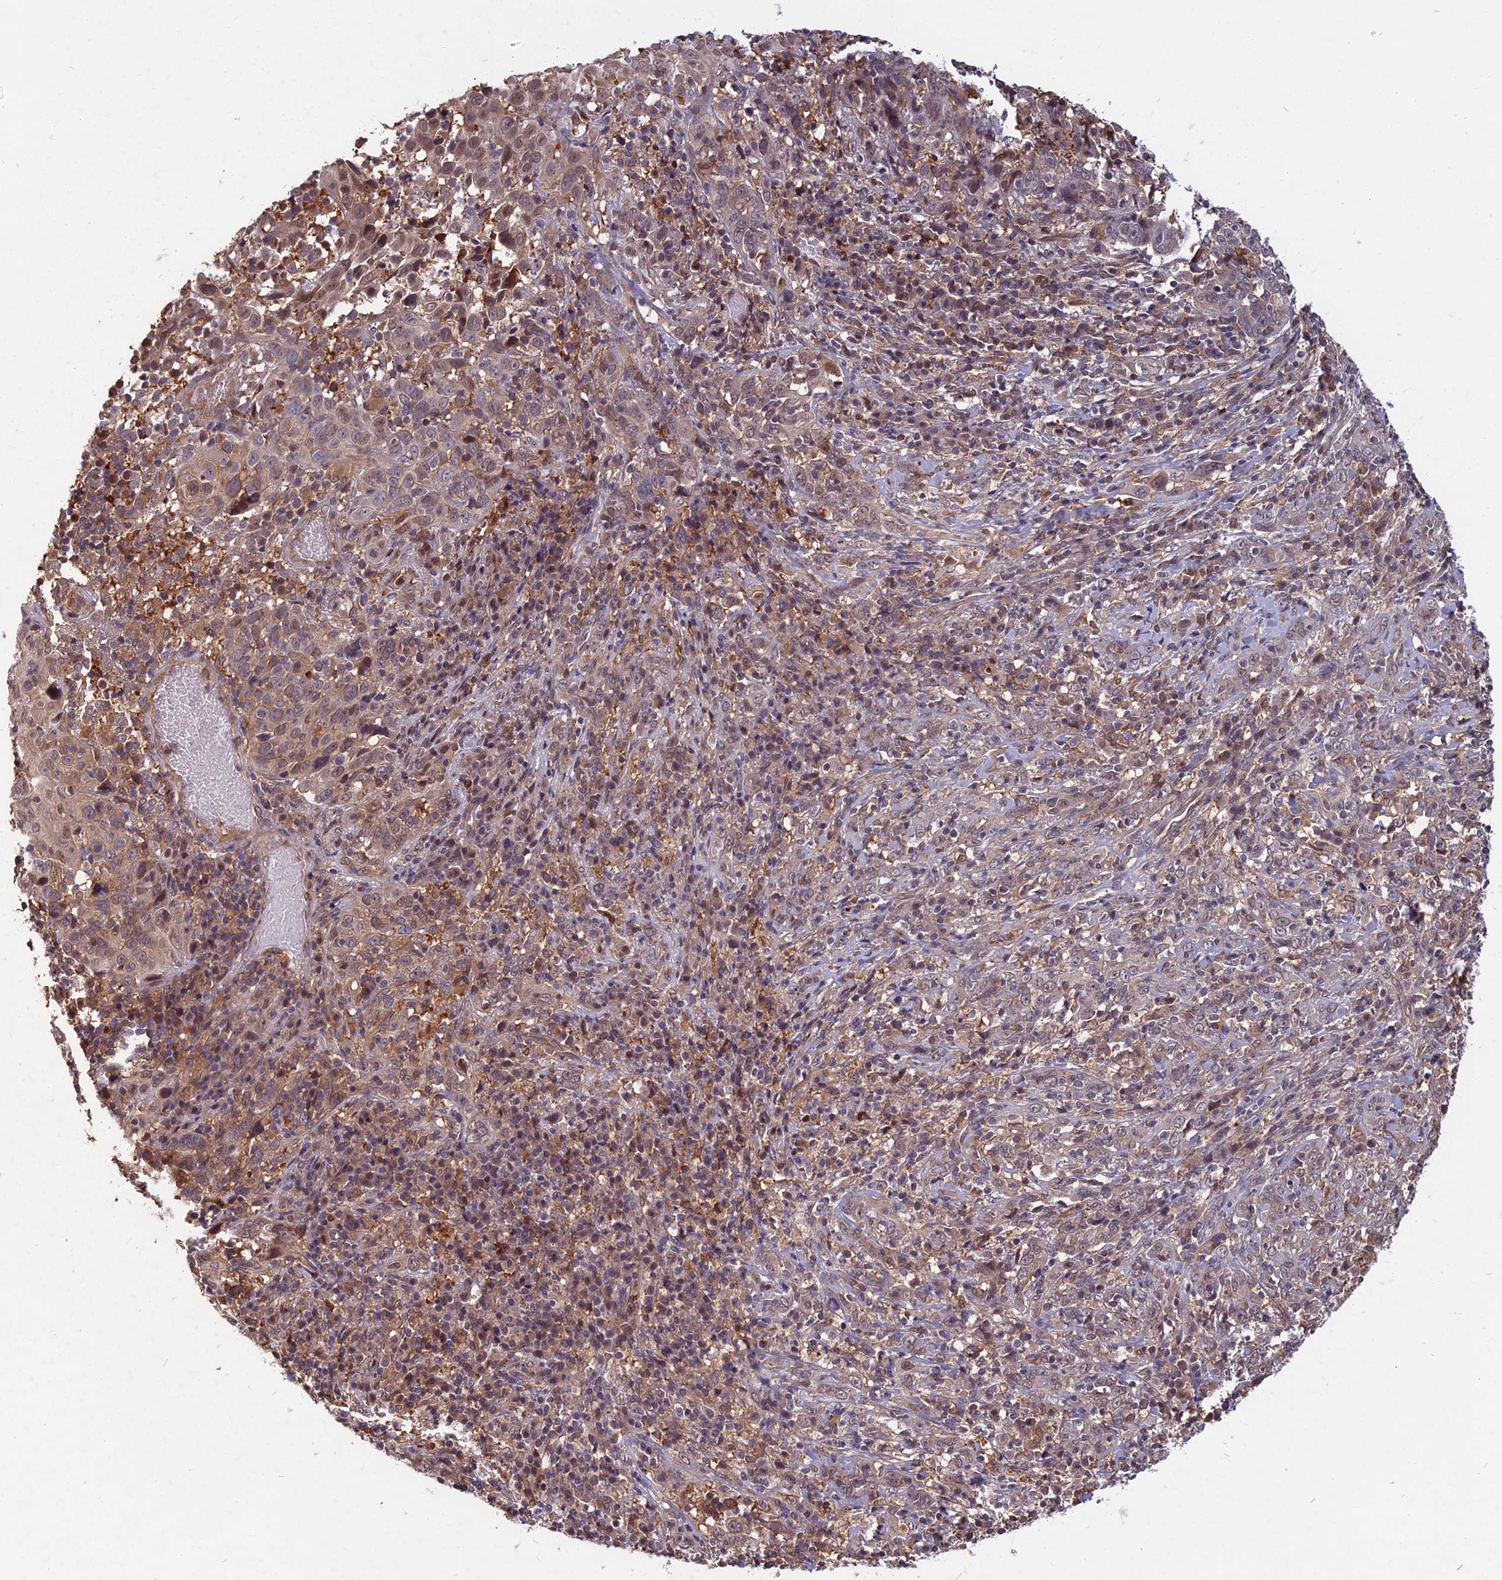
{"staining": {"intensity": "weak", "quantity": "25%-75%", "location": "cytoplasmic/membranous,nuclear"}, "tissue": "cervical cancer", "cell_type": "Tumor cells", "image_type": "cancer", "snomed": [{"axis": "morphology", "description": "Squamous cell carcinoma, NOS"}, {"axis": "topography", "description": "Cervix"}], "caption": "Cervical squamous cell carcinoma stained for a protein (brown) shows weak cytoplasmic/membranous and nuclear positive expression in about 25%-75% of tumor cells.", "gene": "SPG11", "patient": {"sex": "female", "age": 46}}